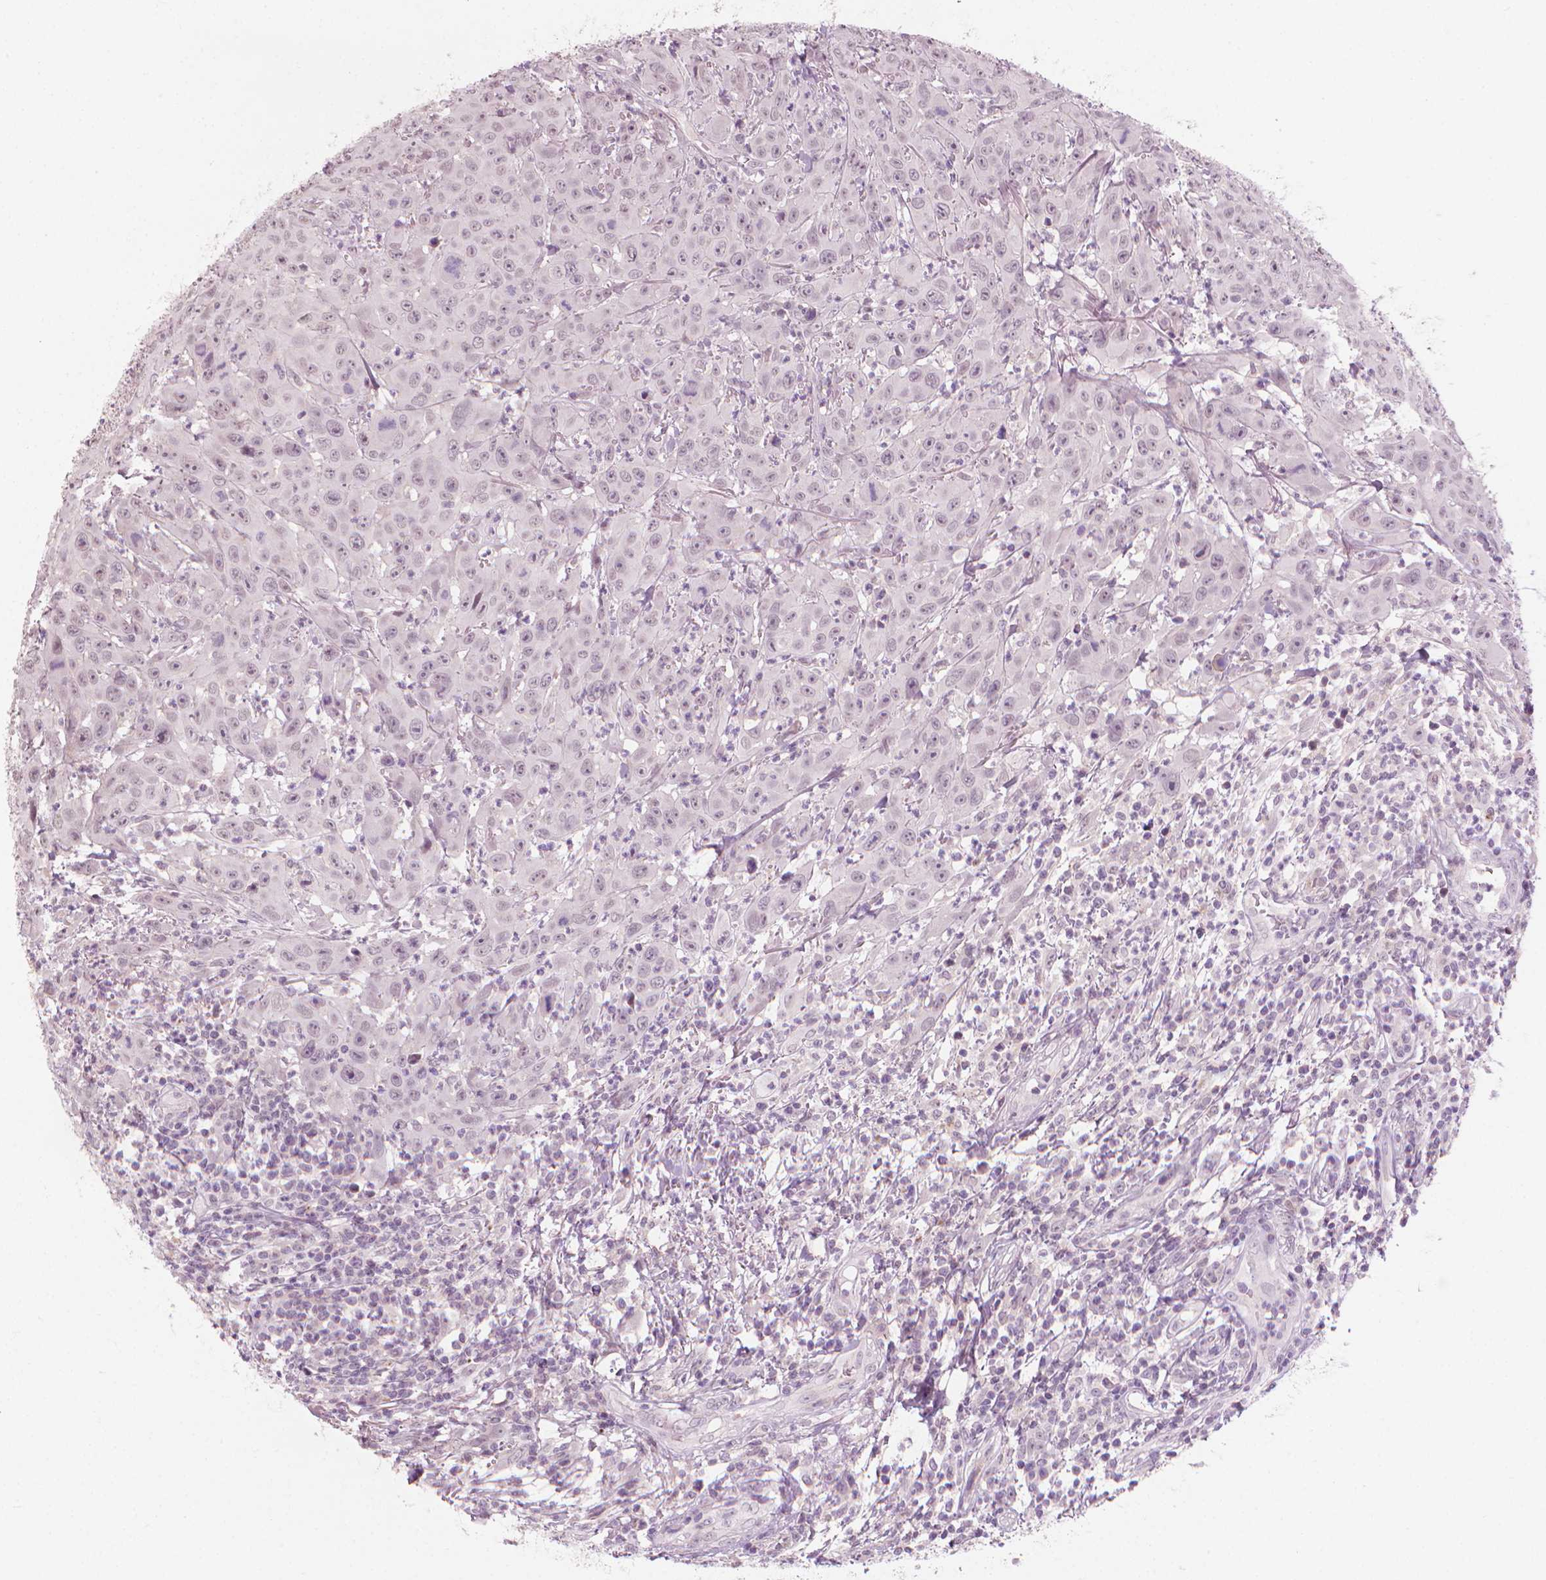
{"staining": {"intensity": "negative", "quantity": "none", "location": "none"}, "tissue": "head and neck cancer", "cell_type": "Tumor cells", "image_type": "cancer", "snomed": [{"axis": "morphology", "description": "Squamous cell carcinoma, NOS"}, {"axis": "topography", "description": "Skin"}, {"axis": "topography", "description": "Head-Neck"}], "caption": "Immunohistochemistry photomicrograph of neoplastic tissue: human head and neck cancer stained with DAB (3,3'-diaminobenzidine) reveals no significant protein positivity in tumor cells.", "gene": "SAXO2", "patient": {"sex": "male", "age": 80}}